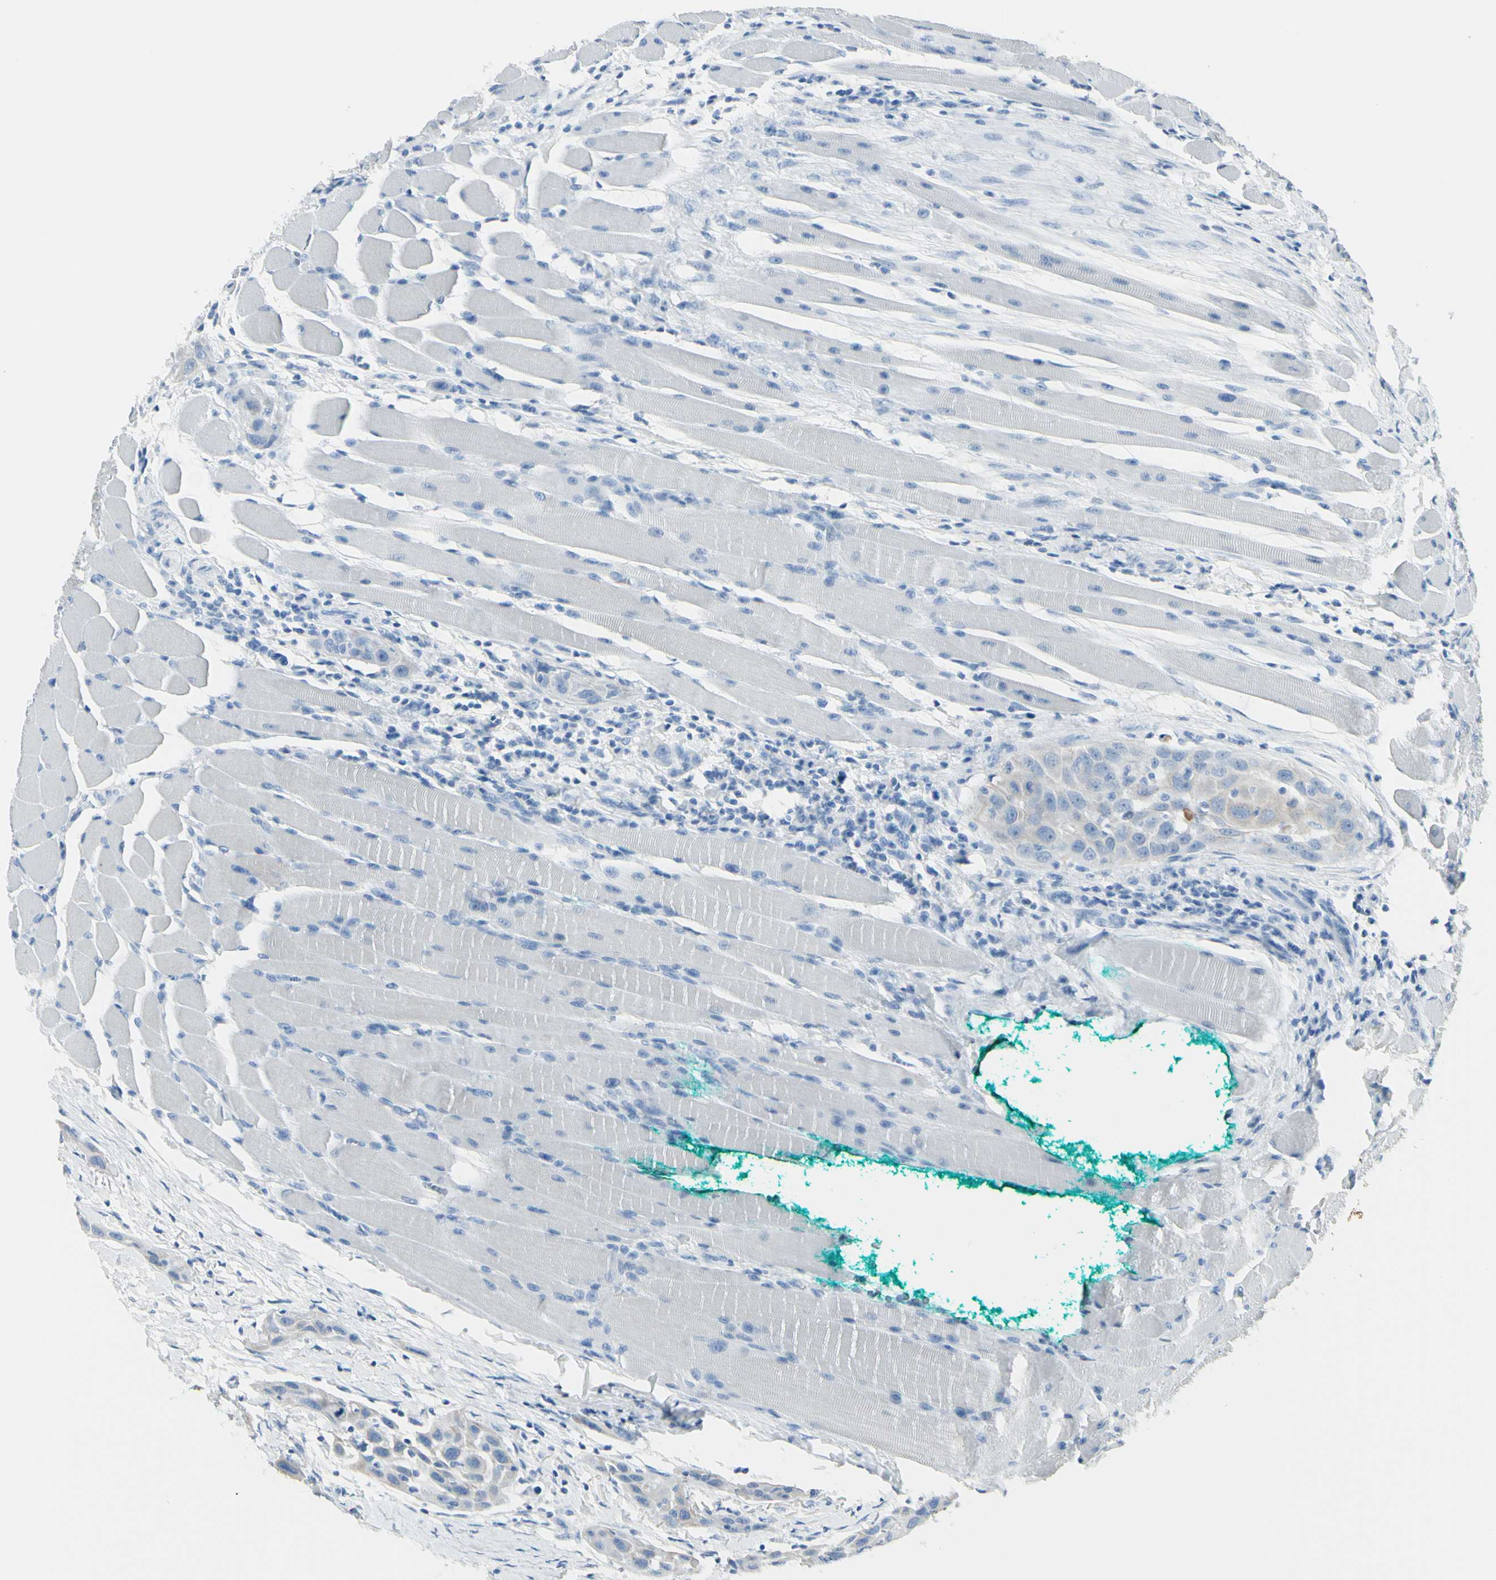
{"staining": {"intensity": "weak", "quantity": "<25%", "location": "cytoplasmic/membranous"}, "tissue": "head and neck cancer", "cell_type": "Tumor cells", "image_type": "cancer", "snomed": [{"axis": "morphology", "description": "Squamous cell carcinoma, NOS"}, {"axis": "topography", "description": "Oral tissue"}, {"axis": "topography", "description": "Head-Neck"}], "caption": "There is no significant staining in tumor cells of head and neck cancer (squamous cell carcinoma). (DAB (3,3'-diaminobenzidine) immunohistochemistry (IHC) visualized using brightfield microscopy, high magnification).", "gene": "ZNF557", "patient": {"sex": "female", "age": 50}}